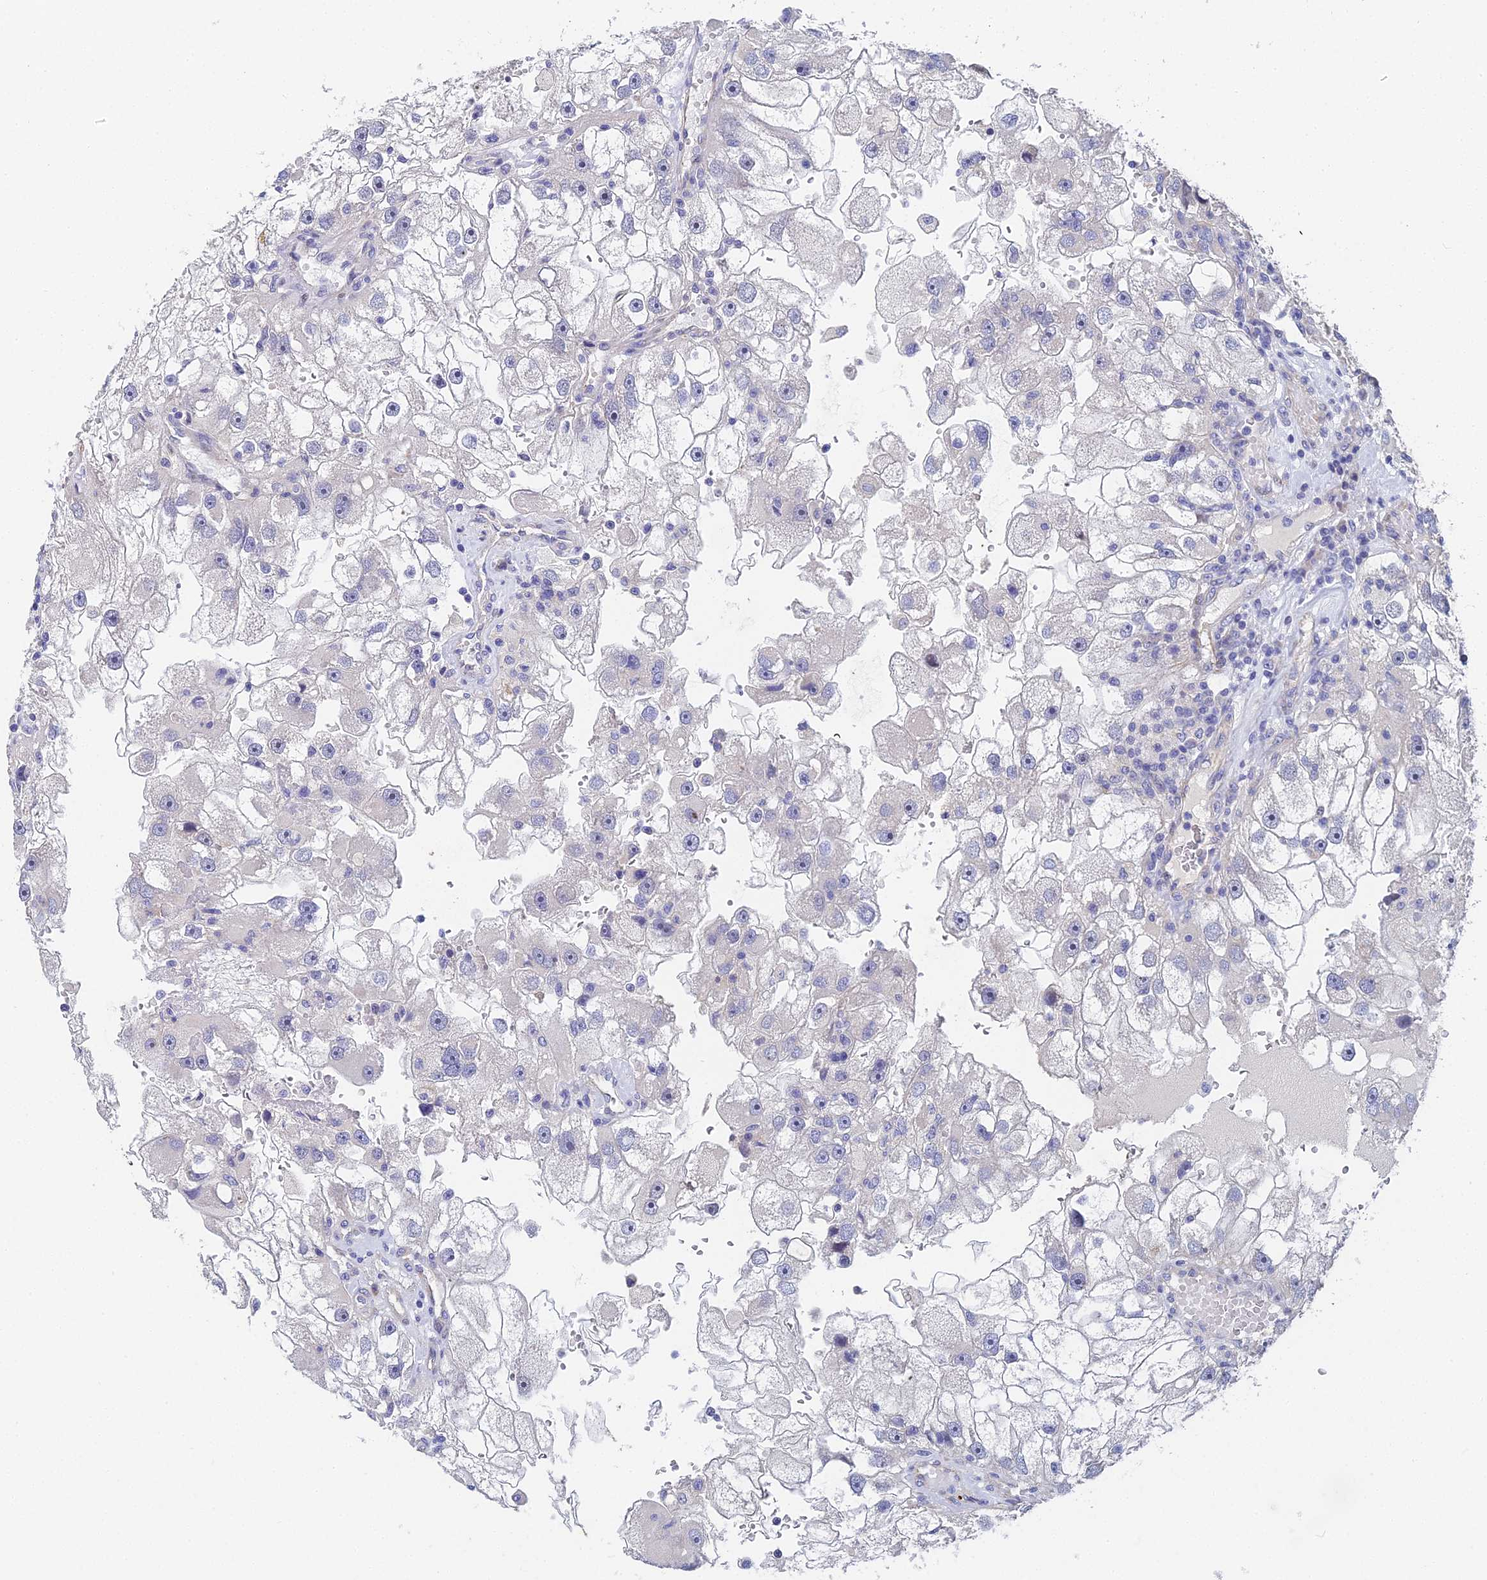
{"staining": {"intensity": "negative", "quantity": "none", "location": "none"}, "tissue": "renal cancer", "cell_type": "Tumor cells", "image_type": "cancer", "snomed": [{"axis": "morphology", "description": "Adenocarcinoma, NOS"}, {"axis": "topography", "description": "Kidney"}], "caption": "Renal cancer was stained to show a protein in brown. There is no significant staining in tumor cells. (Immunohistochemistry (ihc), brightfield microscopy, high magnification).", "gene": "ENSG00000268674", "patient": {"sex": "male", "age": 63}}